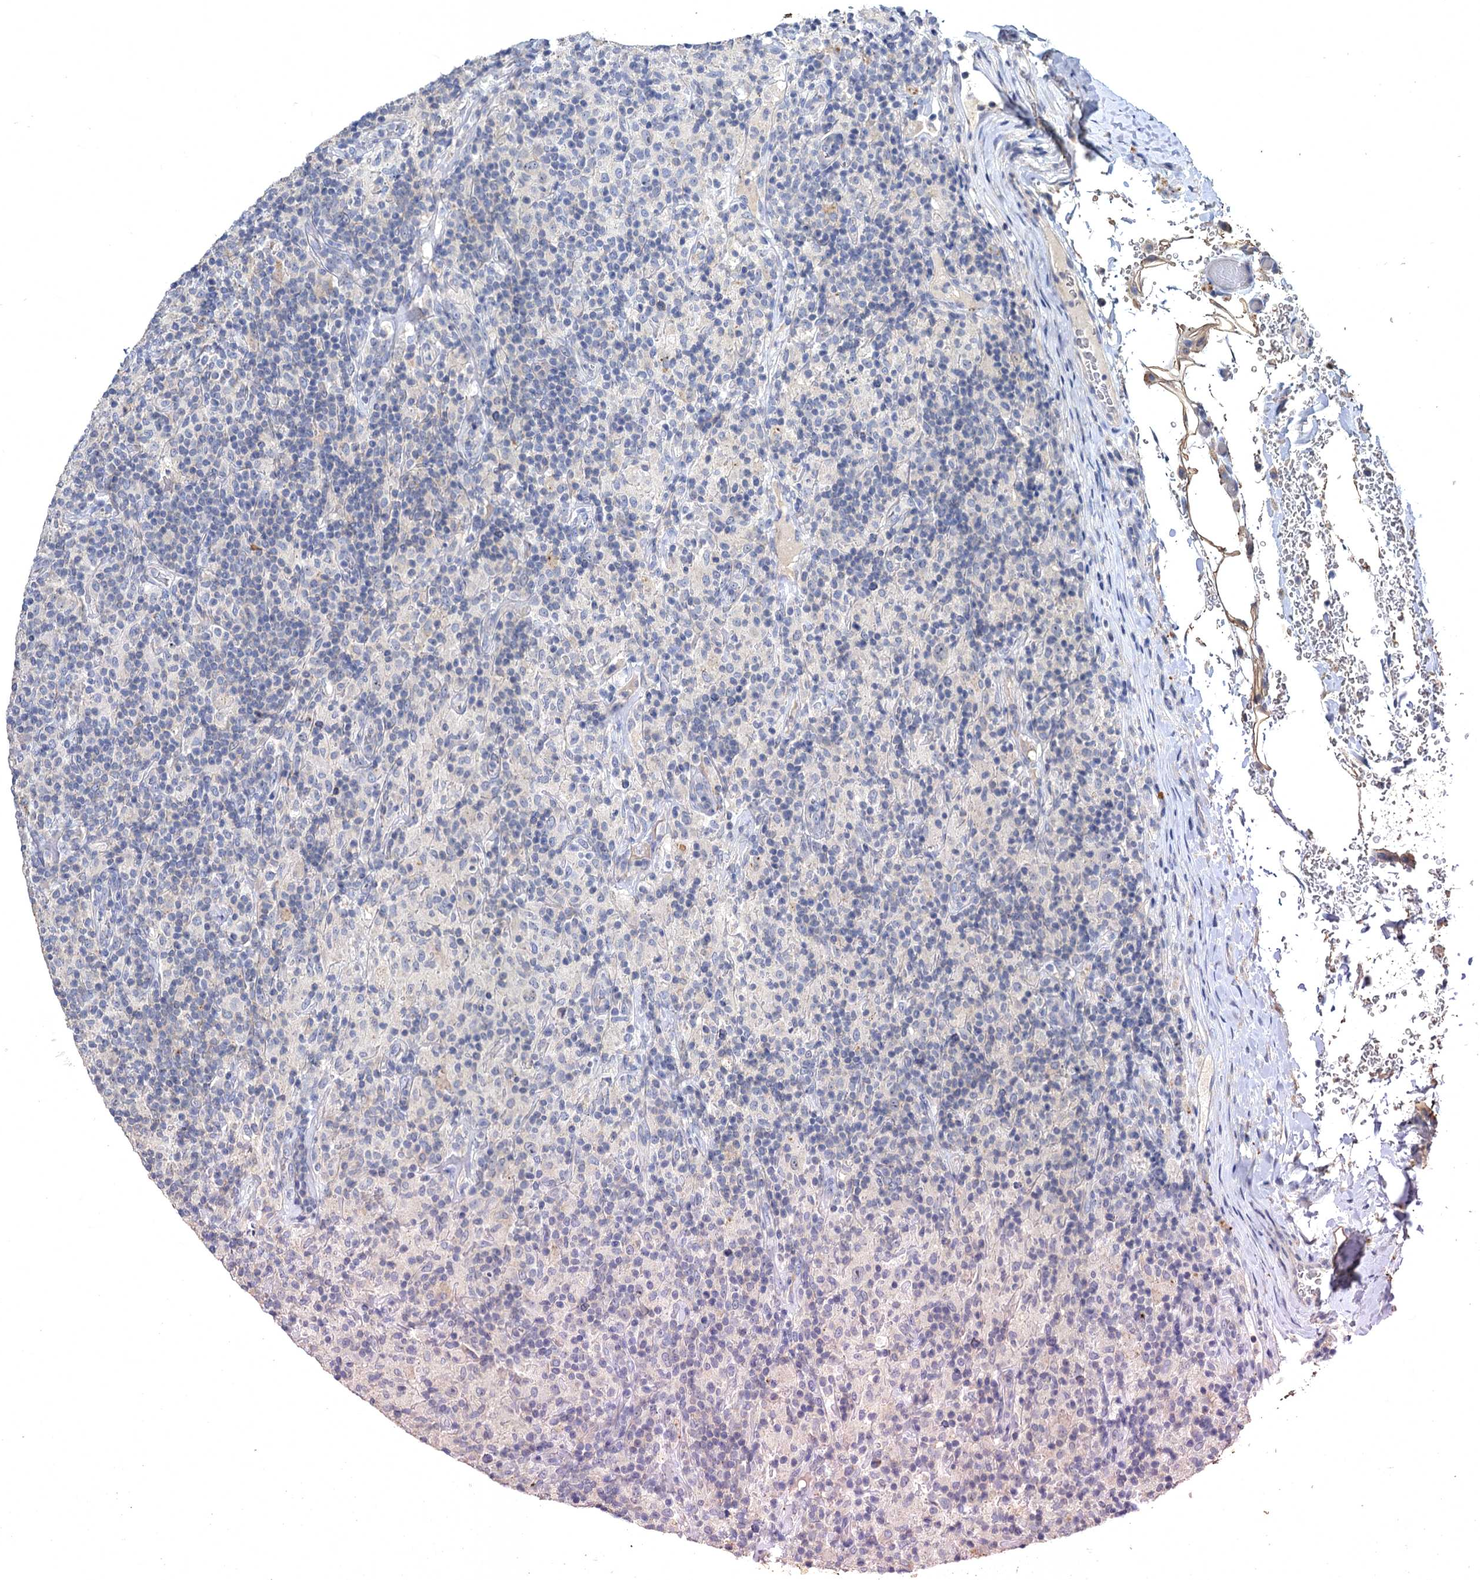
{"staining": {"intensity": "negative", "quantity": "none", "location": "none"}, "tissue": "lymphoma", "cell_type": "Tumor cells", "image_type": "cancer", "snomed": [{"axis": "morphology", "description": "Hodgkin's disease, NOS"}, {"axis": "topography", "description": "Lymph node"}], "caption": "Lymphoma was stained to show a protein in brown. There is no significant expression in tumor cells.", "gene": "ATP9A", "patient": {"sex": "male", "age": 70}}